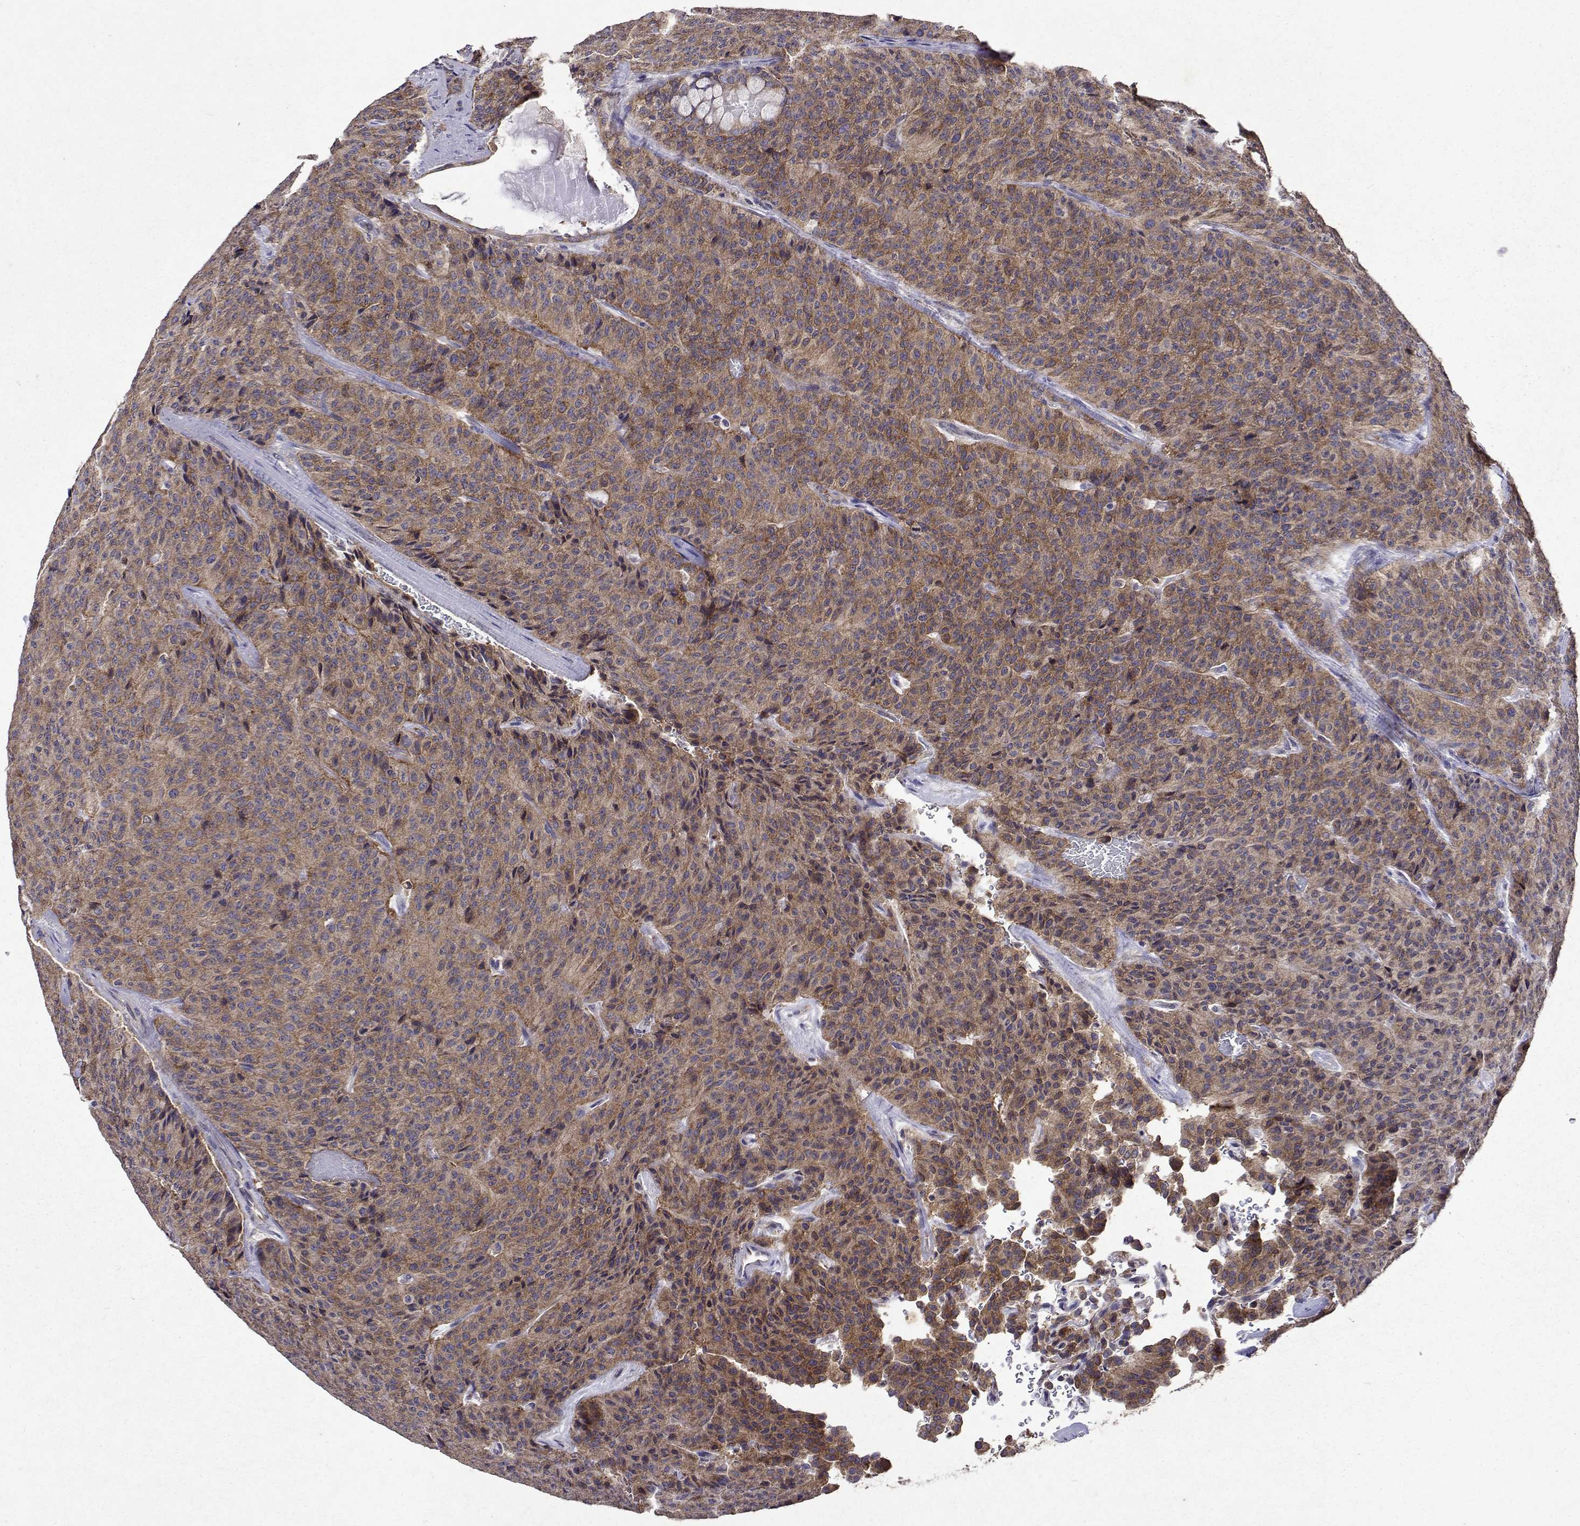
{"staining": {"intensity": "moderate", "quantity": "25%-75%", "location": "cytoplasmic/membranous"}, "tissue": "carcinoid", "cell_type": "Tumor cells", "image_type": "cancer", "snomed": [{"axis": "morphology", "description": "Carcinoid, malignant, NOS"}, {"axis": "topography", "description": "Lung"}], "caption": "Malignant carcinoid stained with a brown dye displays moderate cytoplasmic/membranous positive staining in approximately 25%-75% of tumor cells.", "gene": "TARBP2", "patient": {"sex": "male", "age": 71}}